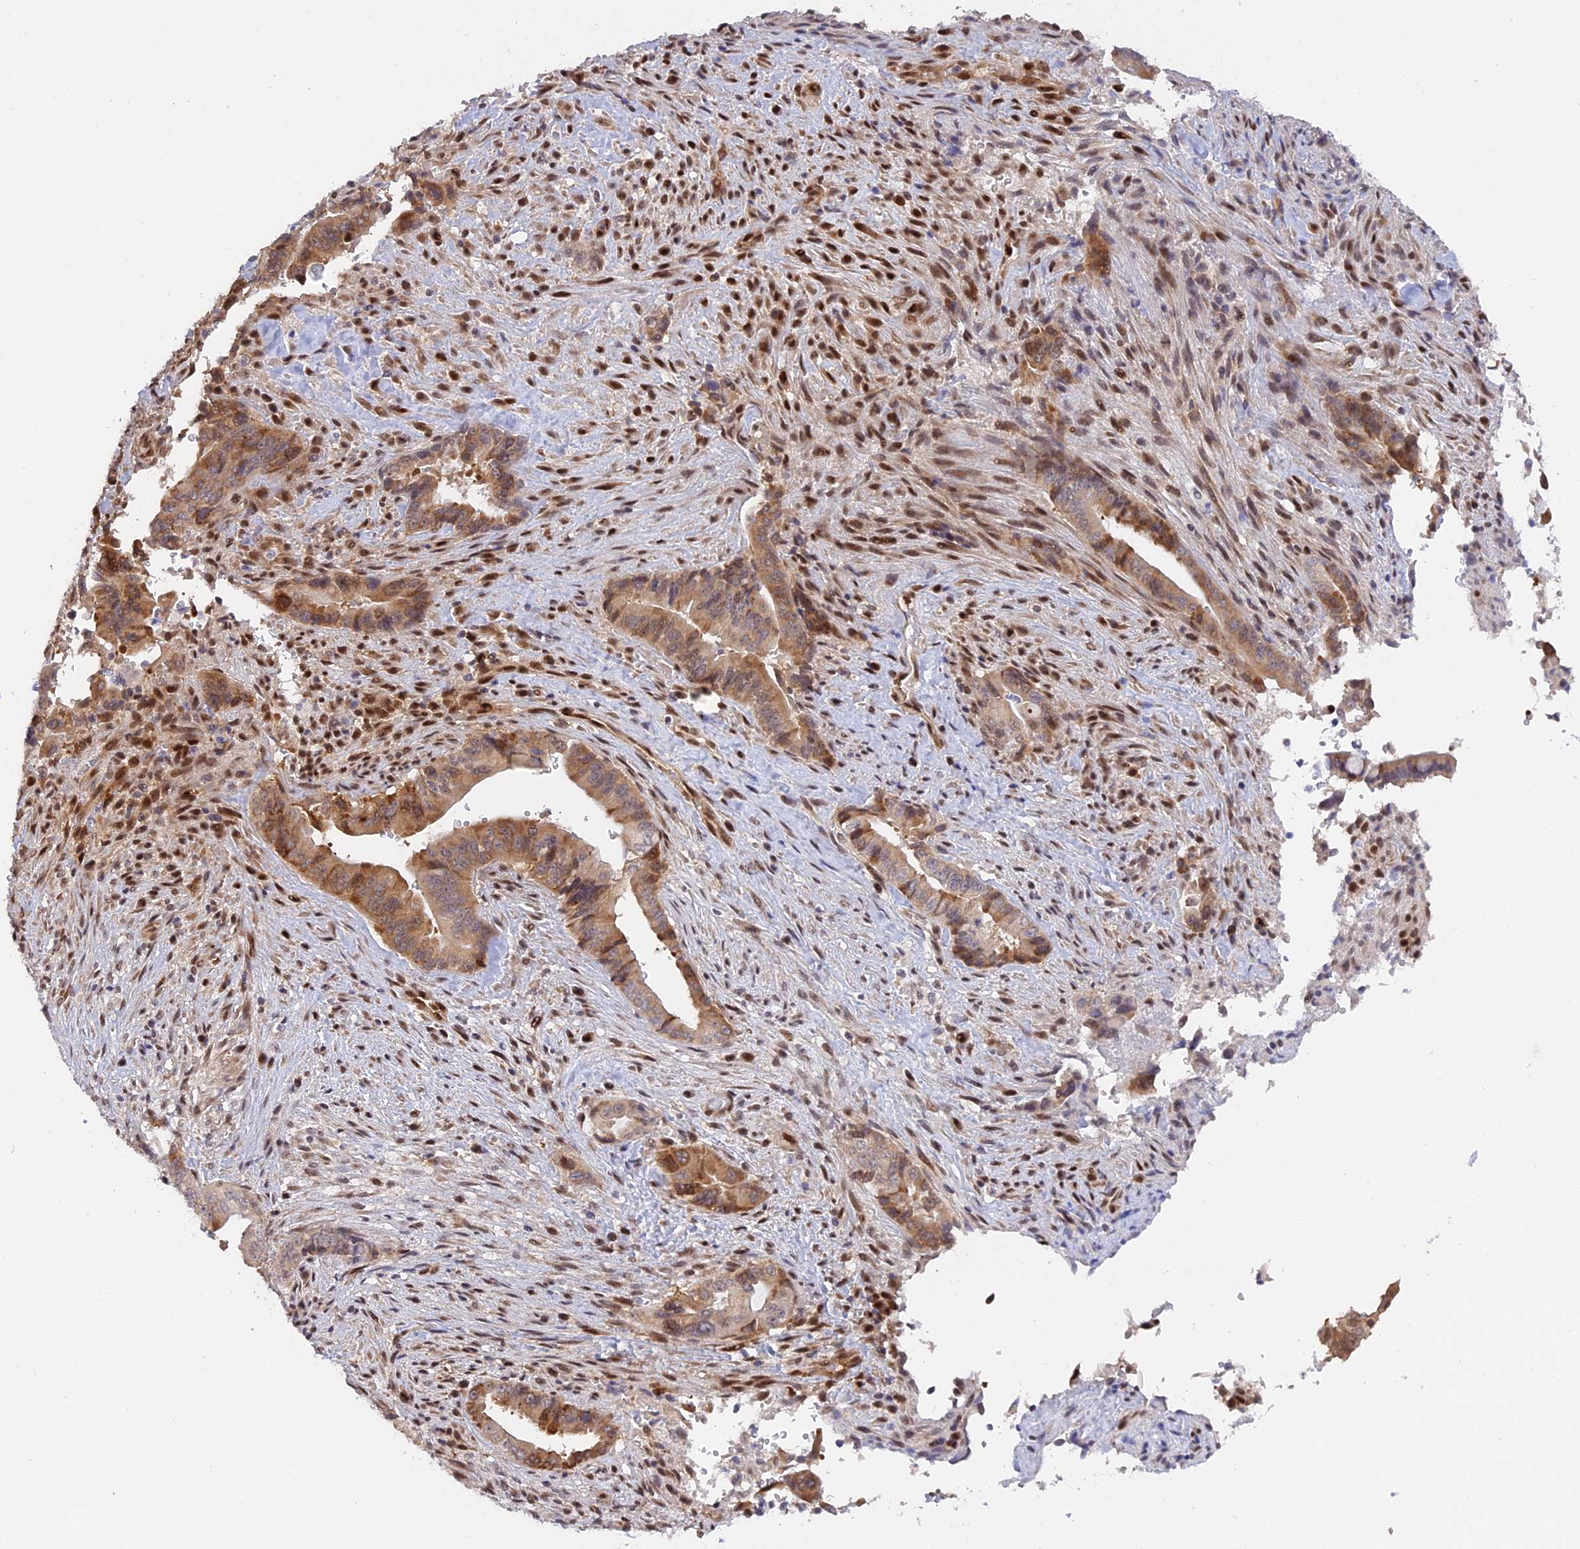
{"staining": {"intensity": "moderate", "quantity": ">75%", "location": "cytoplasmic/membranous"}, "tissue": "pancreatic cancer", "cell_type": "Tumor cells", "image_type": "cancer", "snomed": [{"axis": "morphology", "description": "Adenocarcinoma, NOS"}, {"axis": "topography", "description": "Pancreas"}], "caption": "Adenocarcinoma (pancreatic) tissue reveals moderate cytoplasmic/membranous expression in approximately >75% of tumor cells, visualized by immunohistochemistry.", "gene": "ZNF428", "patient": {"sex": "male", "age": 70}}